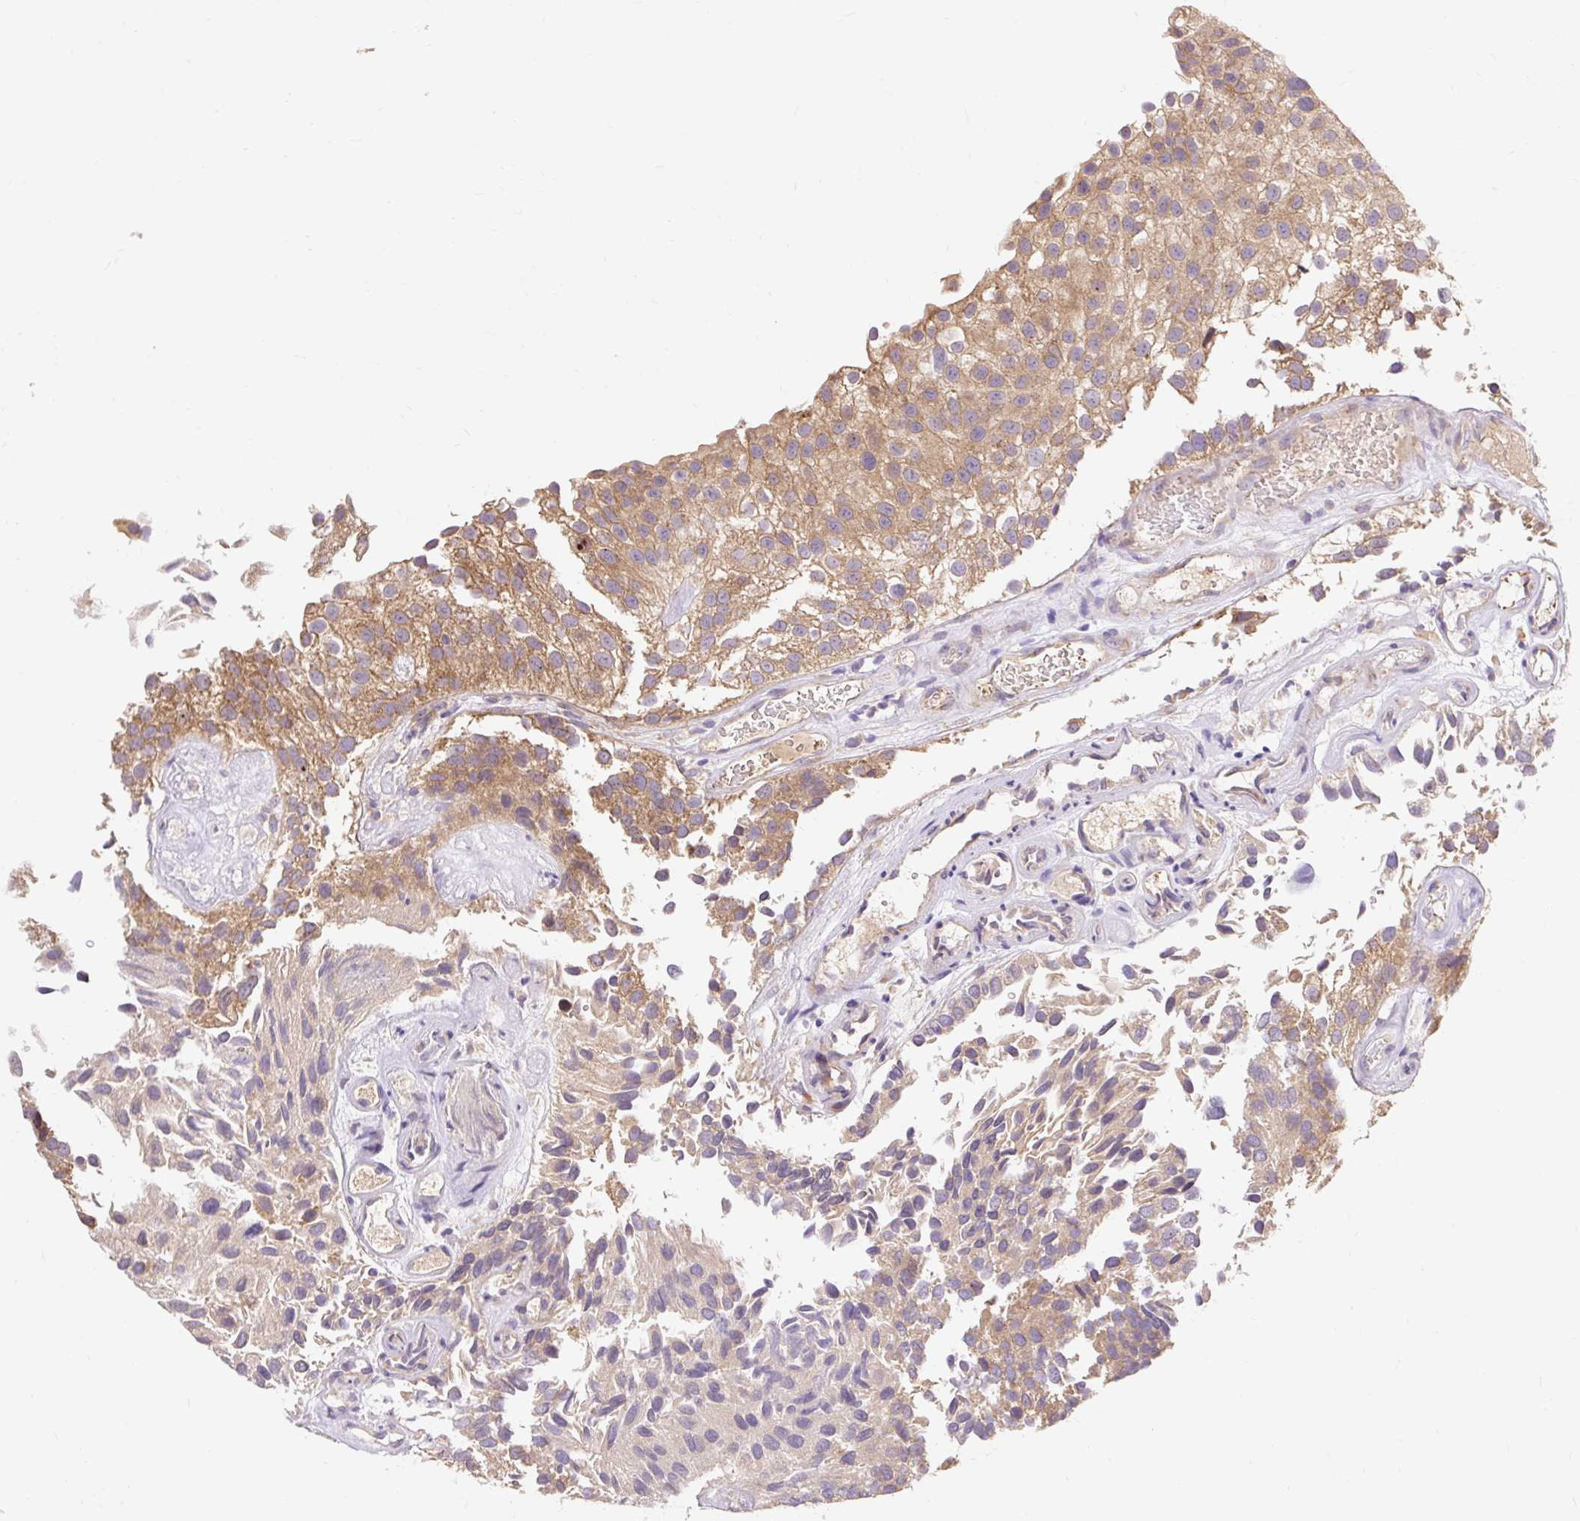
{"staining": {"intensity": "moderate", "quantity": ">75%", "location": "cytoplasmic/membranous"}, "tissue": "urothelial cancer", "cell_type": "Tumor cells", "image_type": "cancer", "snomed": [{"axis": "morphology", "description": "Urothelial carcinoma, NOS"}, {"axis": "topography", "description": "Urinary bladder"}], "caption": "A brown stain shows moderate cytoplasmic/membranous positivity of a protein in transitional cell carcinoma tumor cells.", "gene": "SEC63", "patient": {"sex": "male", "age": 87}}